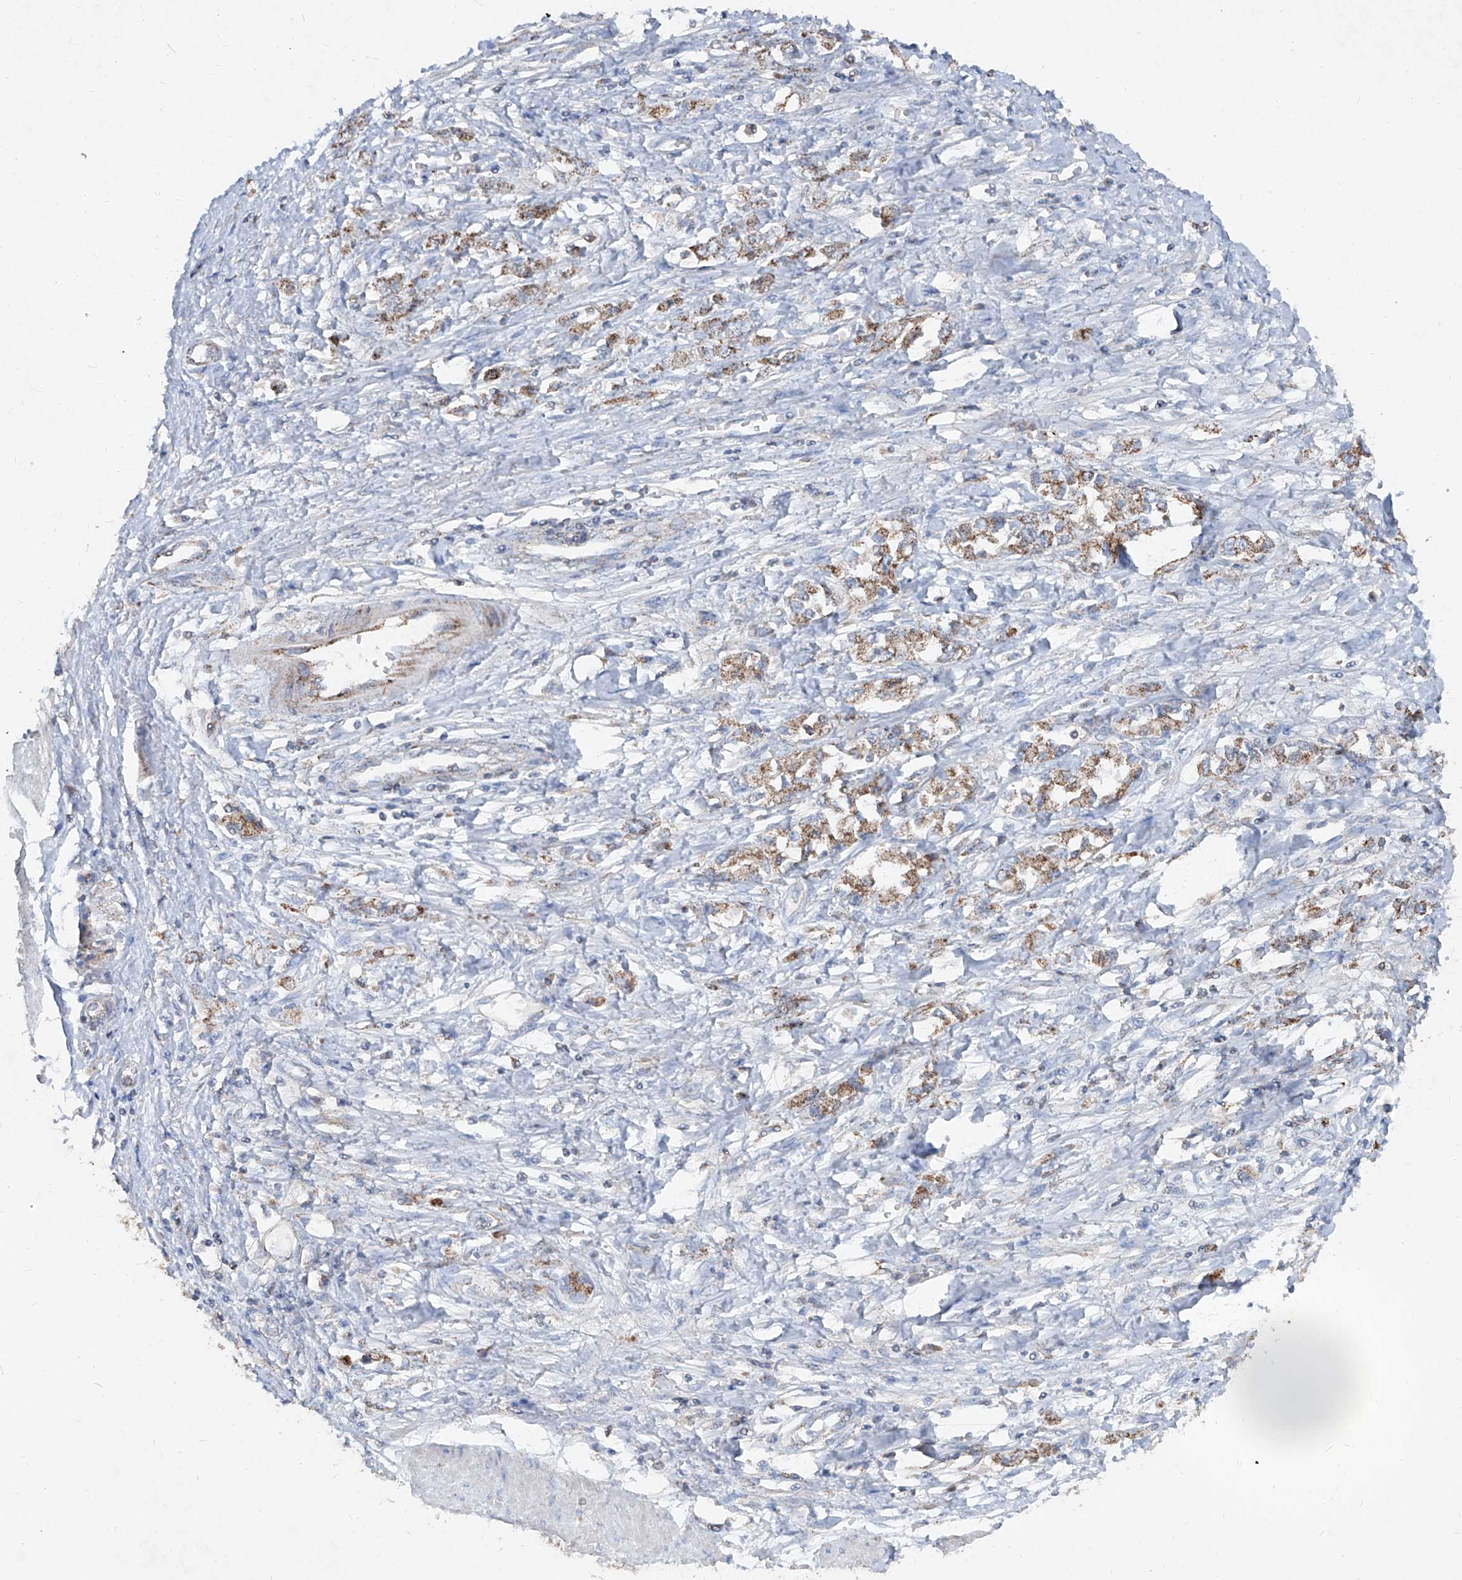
{"staining": {"intensity": "moderate", "quantity": "25%-75%", "location": "cytoplasmic/membranous"}, "tissue": "stomach cancer", "cell_type": "Tumor cells", "image_type": "cancer", "snomed": [{"axis": "morphology", "description": "Adenocarcinoma, NOS"}, {"axis": "topography", "description": "Stomach"}], "caption": "An image of human stomach adenocarcinoma stained for a protein shows moderate cytoplasmic/membranous brown staining in tumor cells.", "gene": "ABCD3", "patient": {"sex": "female", "age": 76}}